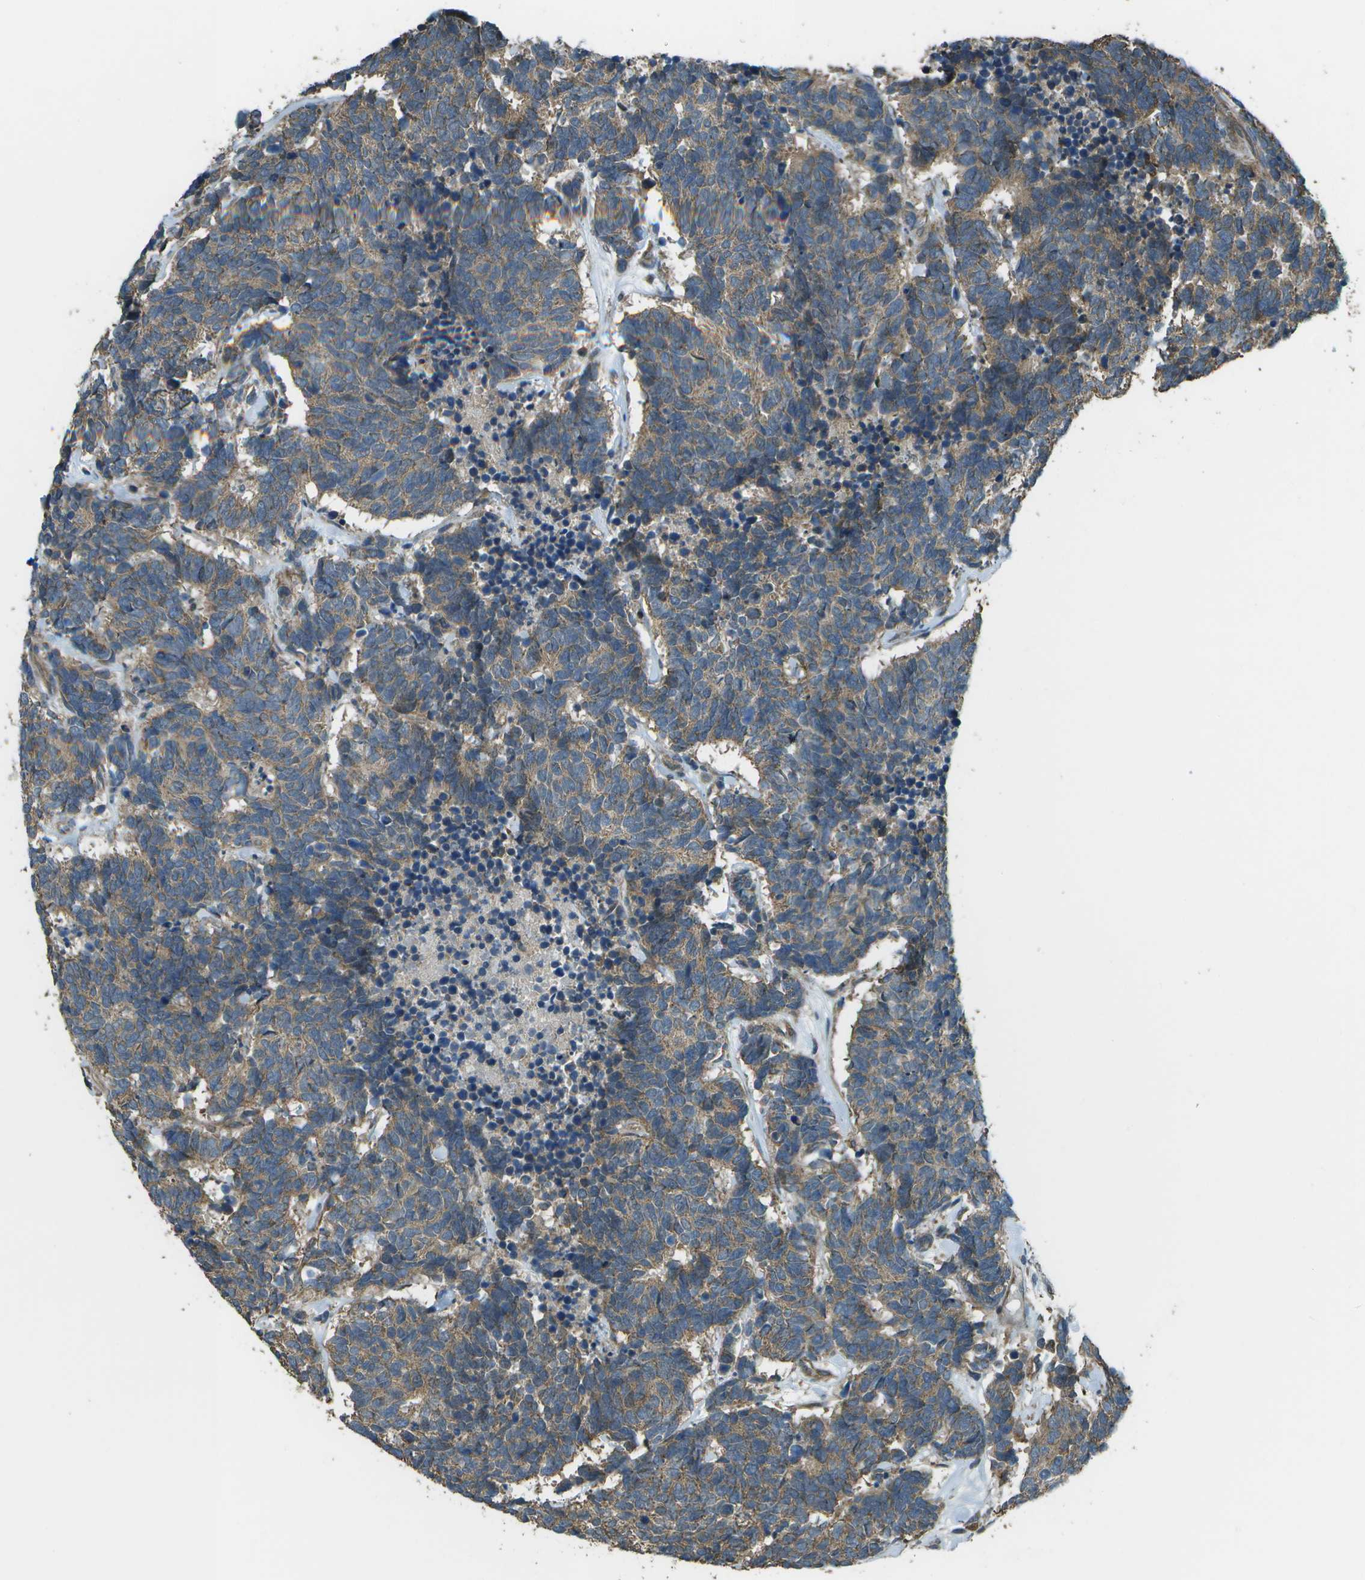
{"staining": {"intensity": "moderate", "quantity": ">75%", "location": "cytoplasmic/membranous"}, "tissue": "carcinoid", "cell_type": "Tumor cells", "image_type": "cancer", "snomed": [{"axis": "morphology", "description": "Carcinoma, NOS"}, {"axis": "morphology", "description": "Carcinoid, malignant, NOS"}, {"axis": "topography", "description": "Urinary bladder"}], "caption": "This is an image of immunohistochemistry staining of carcinoid (malignant), which shows moderate staining in the cytoplasmic/membranous of tumor cells.", "gene": "PLPBP", "patient": {"sex": "male", "age": 57}}